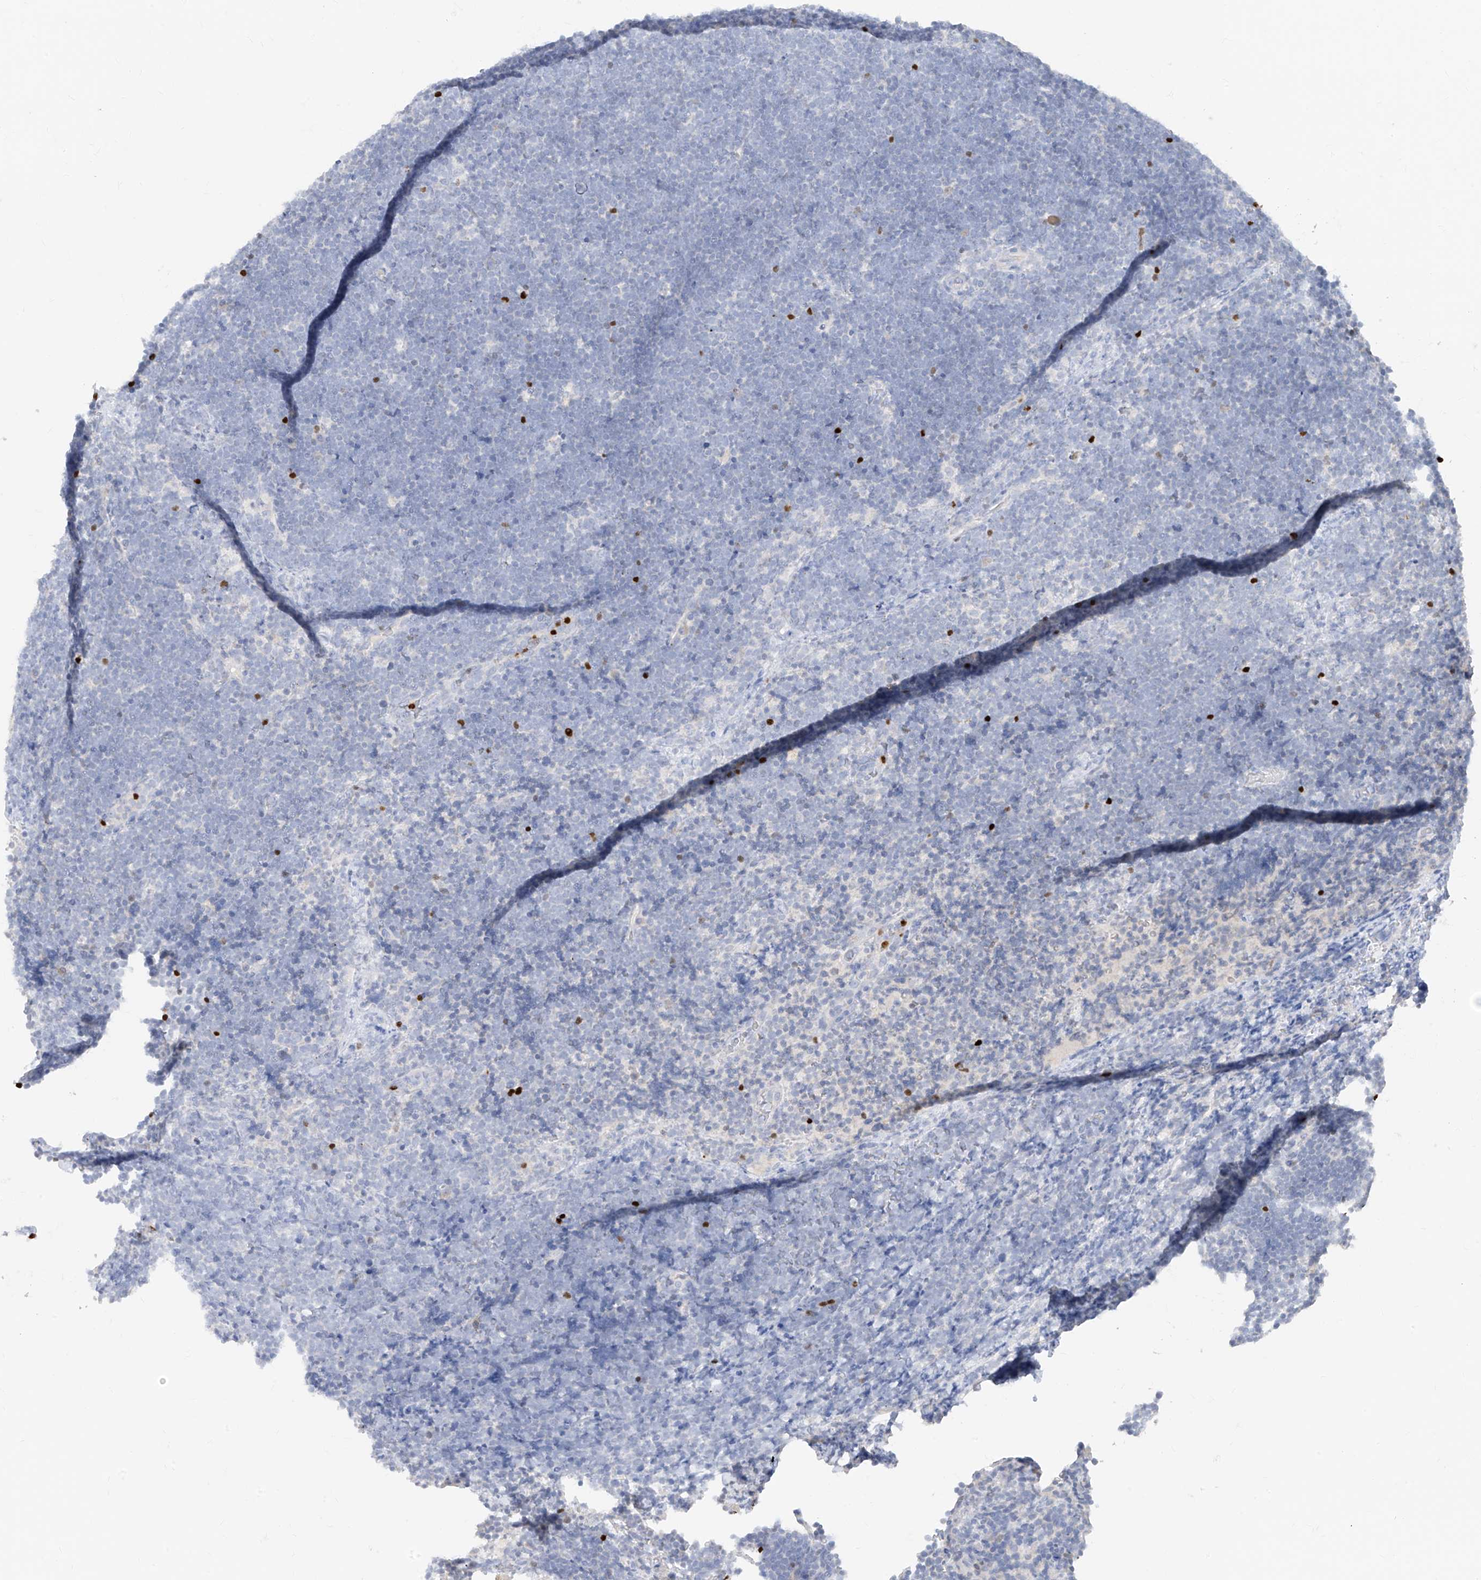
{"staining": {"intensity": "negative", "quantity": "none", "location": "none"}, "tissue": "lymphoma", "cell_type": "Tumor cells", "image_type": "cancer", "snomed": [{"axis": "morphology", "description": "Malignant lymphoma, non-Hodgkin's type, High grade"}, {"axis": "topography", "description": "Lymph node"}], "caption": "High-grade malignant lymphoma, non-Hodgkin's type was stained to show a protein in brown. There is no significant expression in tumor cells.", "gene": "TBX21", "patient": {"sex": "male", "age": 13}}